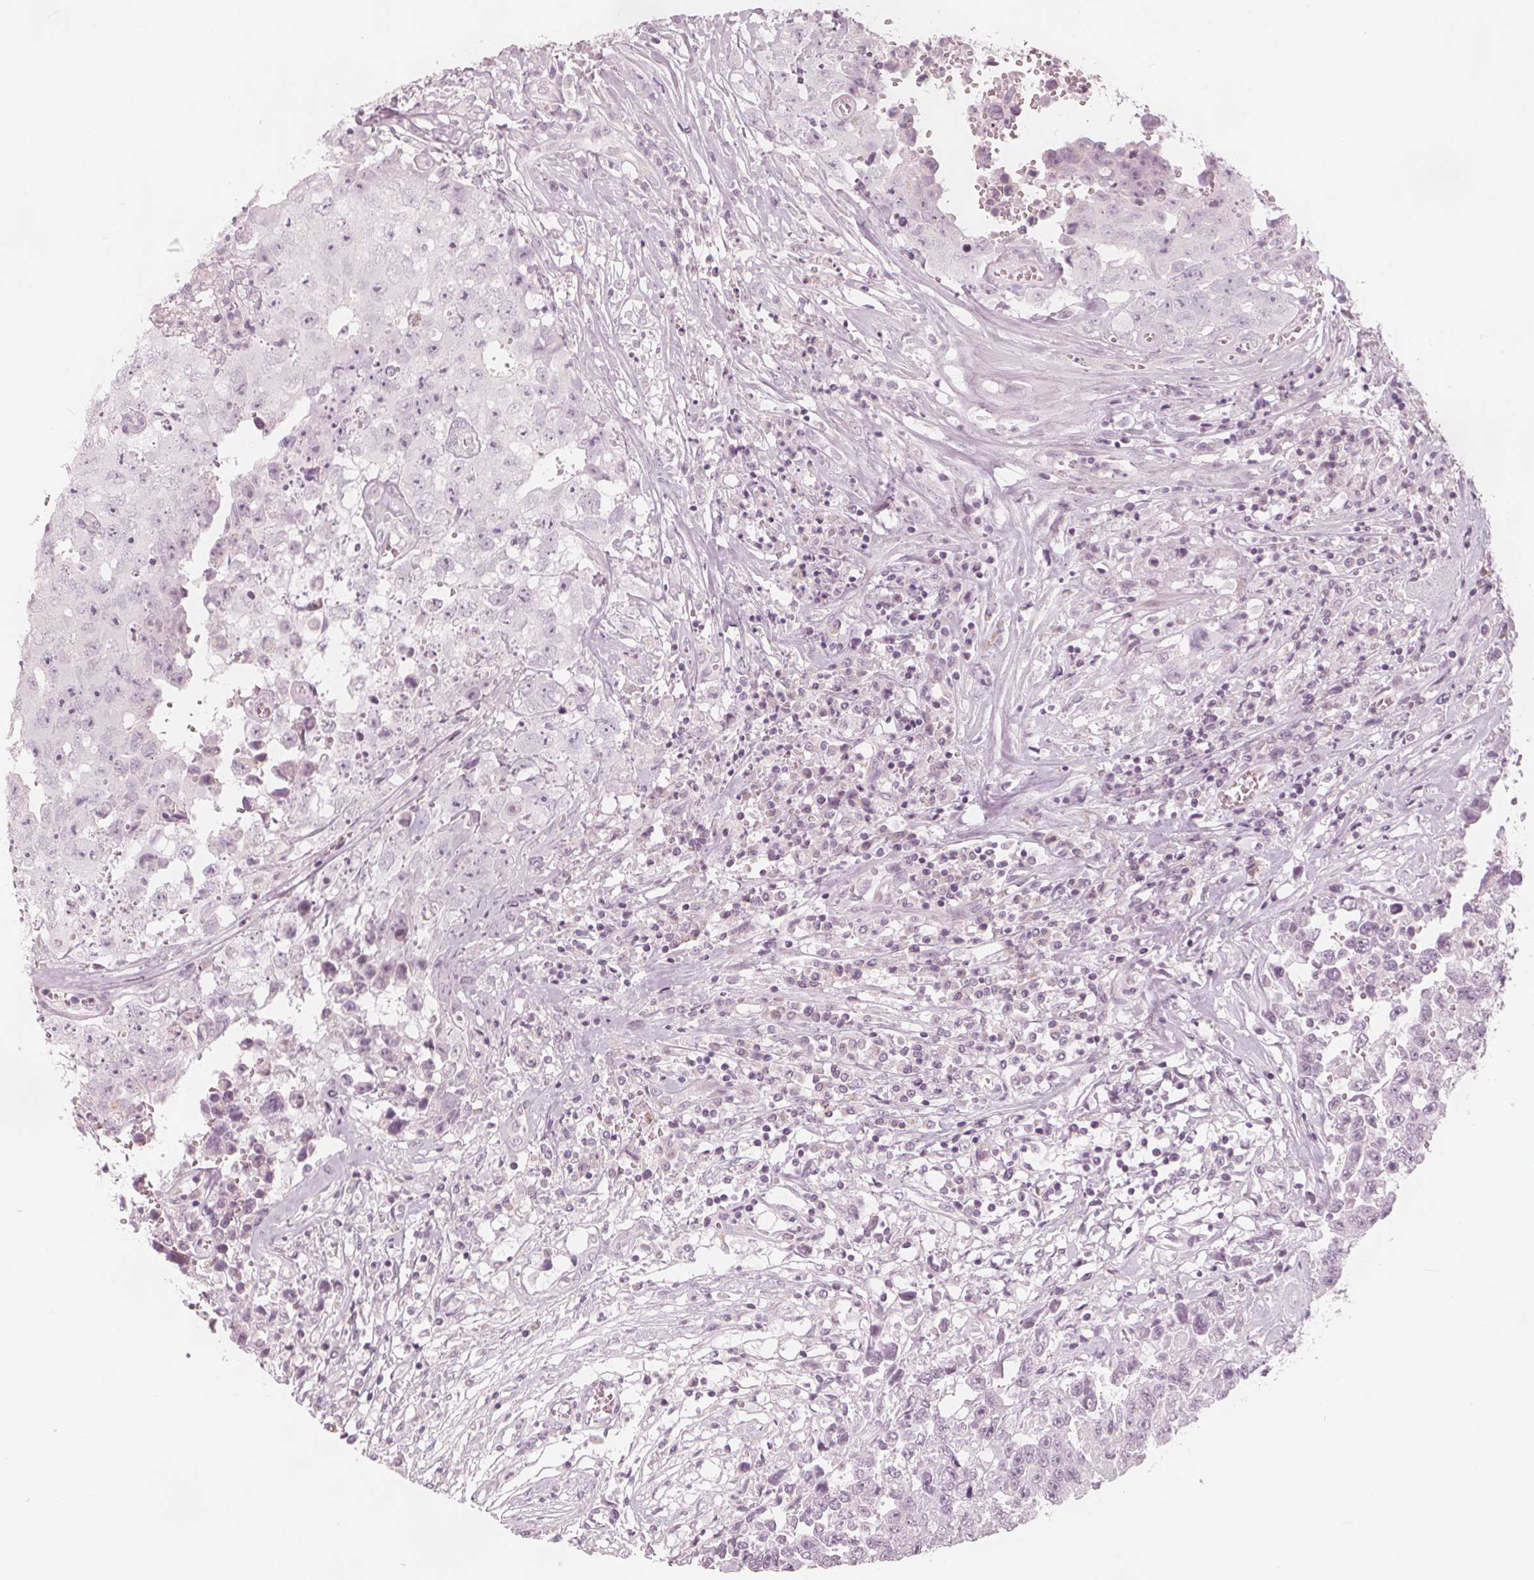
{"staining": {"intensity": "negative", "quantity": "none", "location": "none"}, "tissue": "testis cancer", "cell_type": "Tumor cells", "image_type": "cancer", "snomed": [{"axis": "morphology", "description": "Carcinoma, Embryonal, NOS"}, {"axis": "topography", "description": "Testis"}], "caption": "The immunohistochemistry histopathology image has no significant staining in tumor cells of testis embryonal carcinoma tissue. (DAB IHC with hematoxylin counter stain).", "gene": "BRSK1", "patient": {"sex": "male", "age": 36}}